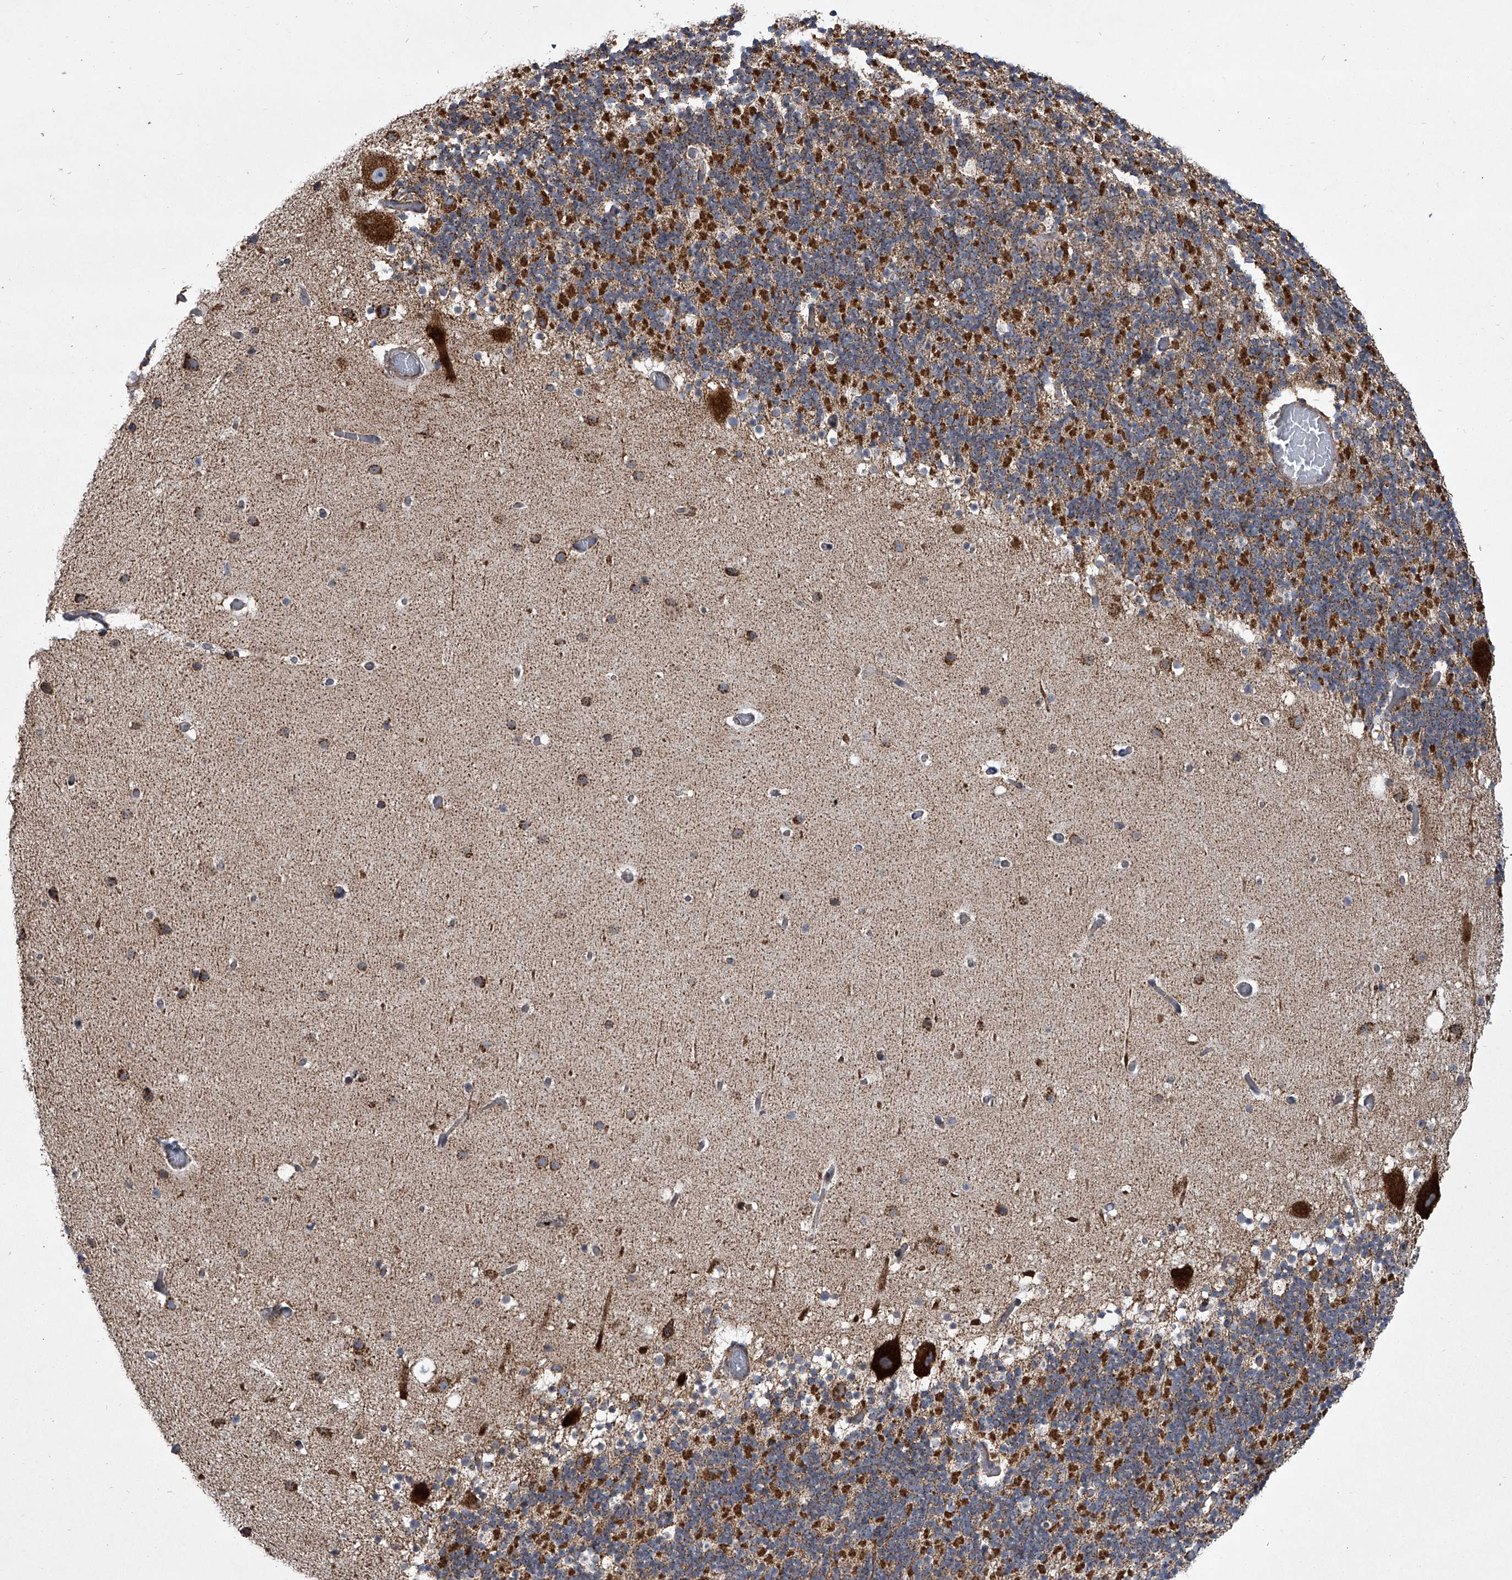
{"staining": {"intensity": "strong", "quantity": ">75%", "location": "cytoplasmic/membranous"}, "tissue": "cerebellum", "cell_type": "Cells in granular layer", "image_type": "normal", "snomed": [{"axis": "morphology", "description": "Normal tissue, NOS"}, {"axis": "topography", "description": "Cerebellum"}], "caption": "Immunohistochemical staining of unremarkable cerebellum displays >75% levels of strong cytoplasmic/membranous protein expression in approximately >75% of cells in granular layer. The staining was performed using DAB to visualize the protein expression in brown, while the nuclei were stained in blue with hematoxylin (Magnification: 20x).", "gene": "ZC3H15", "patient": {"sex": "male", "age": 57}}